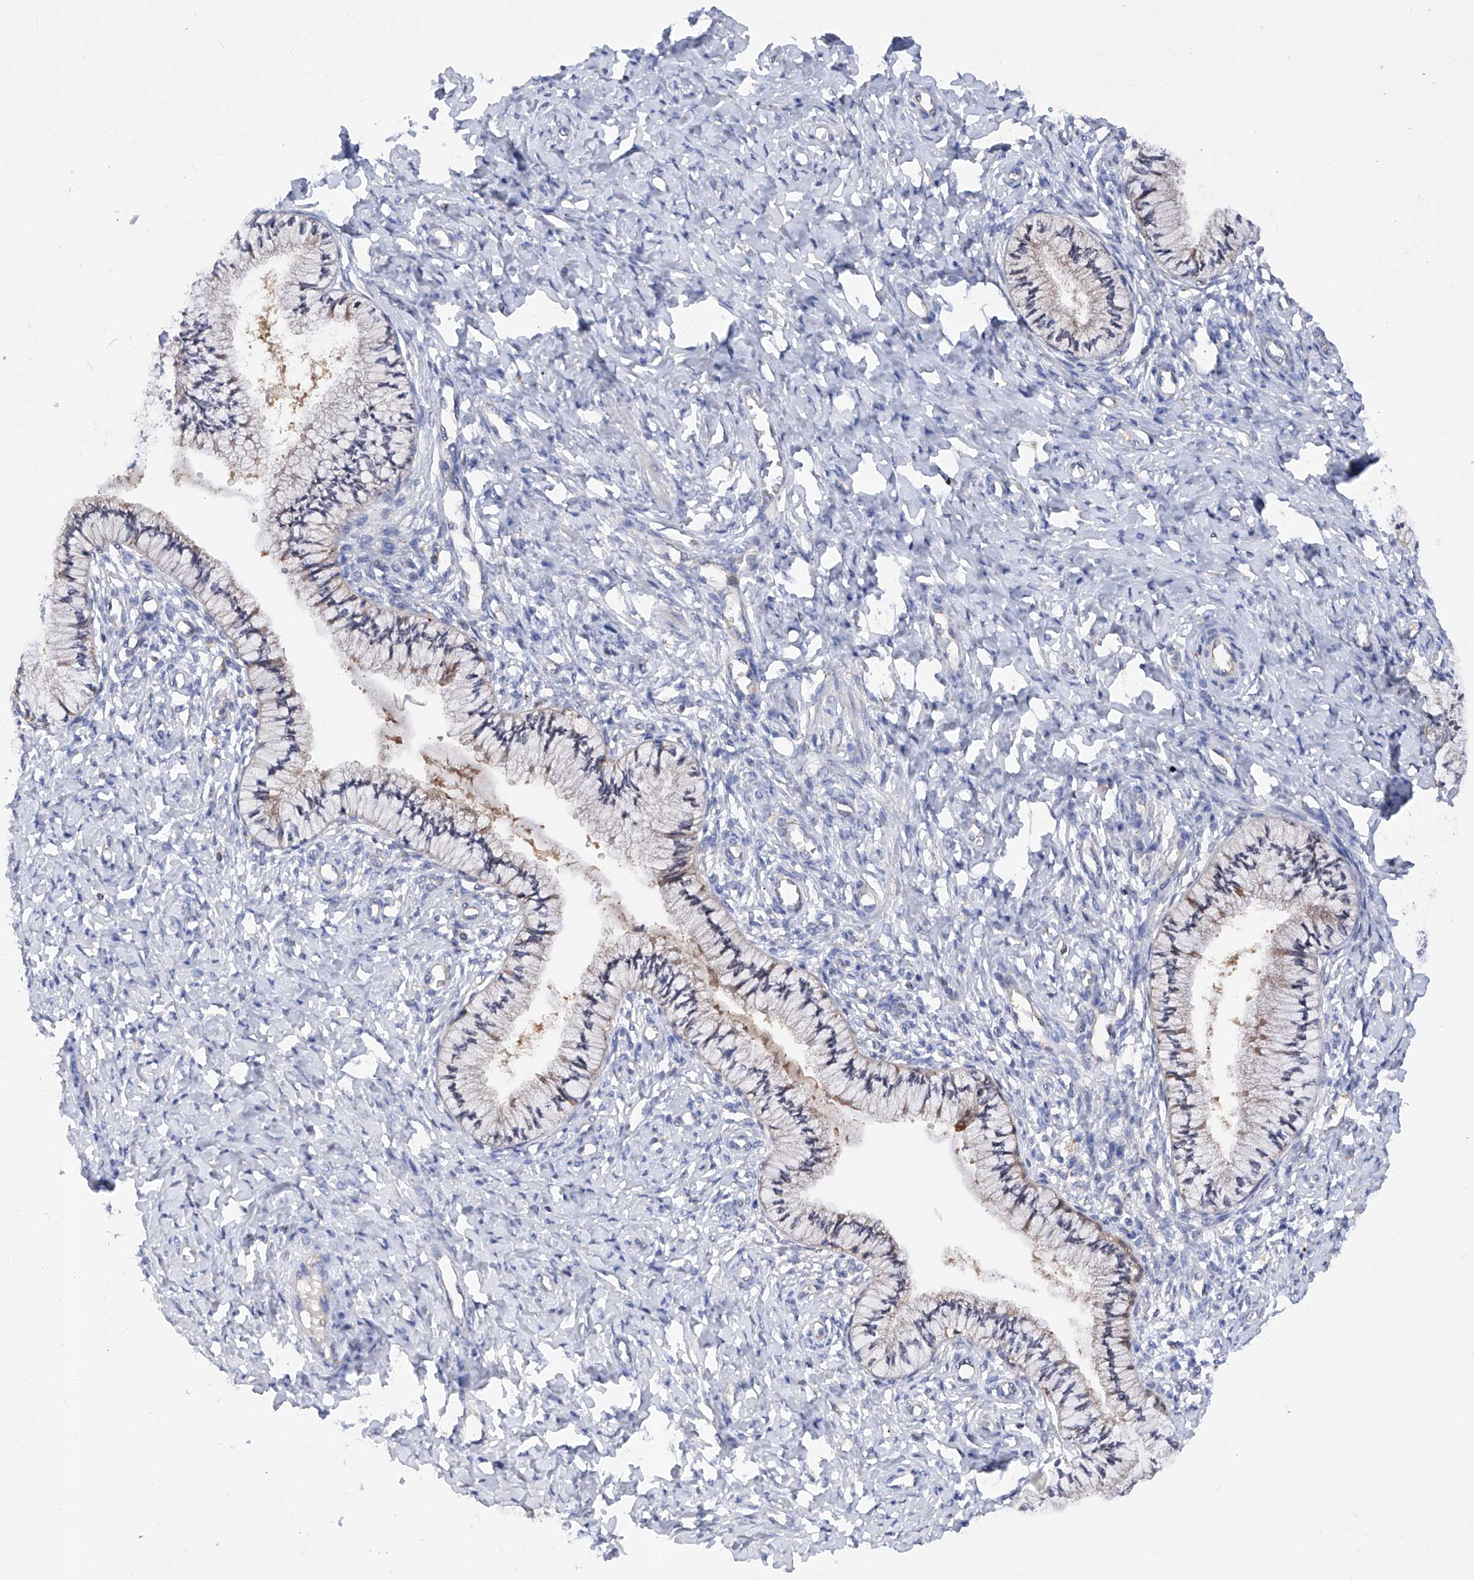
{"staining": {"intensity": "weak", "quantity": "25%-75%", "location": "cytoplasmic/membranous"}, "tissue": "cervix", "cell_type": "Glandular cells", "image_type": "normal", "snomed": [{"axis": "morphology", "description": "Normal tissue, NOS"}, {"axis": "topography", "description": "Cervix"}], "caption": "Immunohistochemical staining of benign cervix displays 25%-75% levels of weak cytoplasmic/membranous protein positivity in about 25%-75% of glandular cells.", "gene": "SPATA20", "patient": {"sex": "female", "age": 36}}